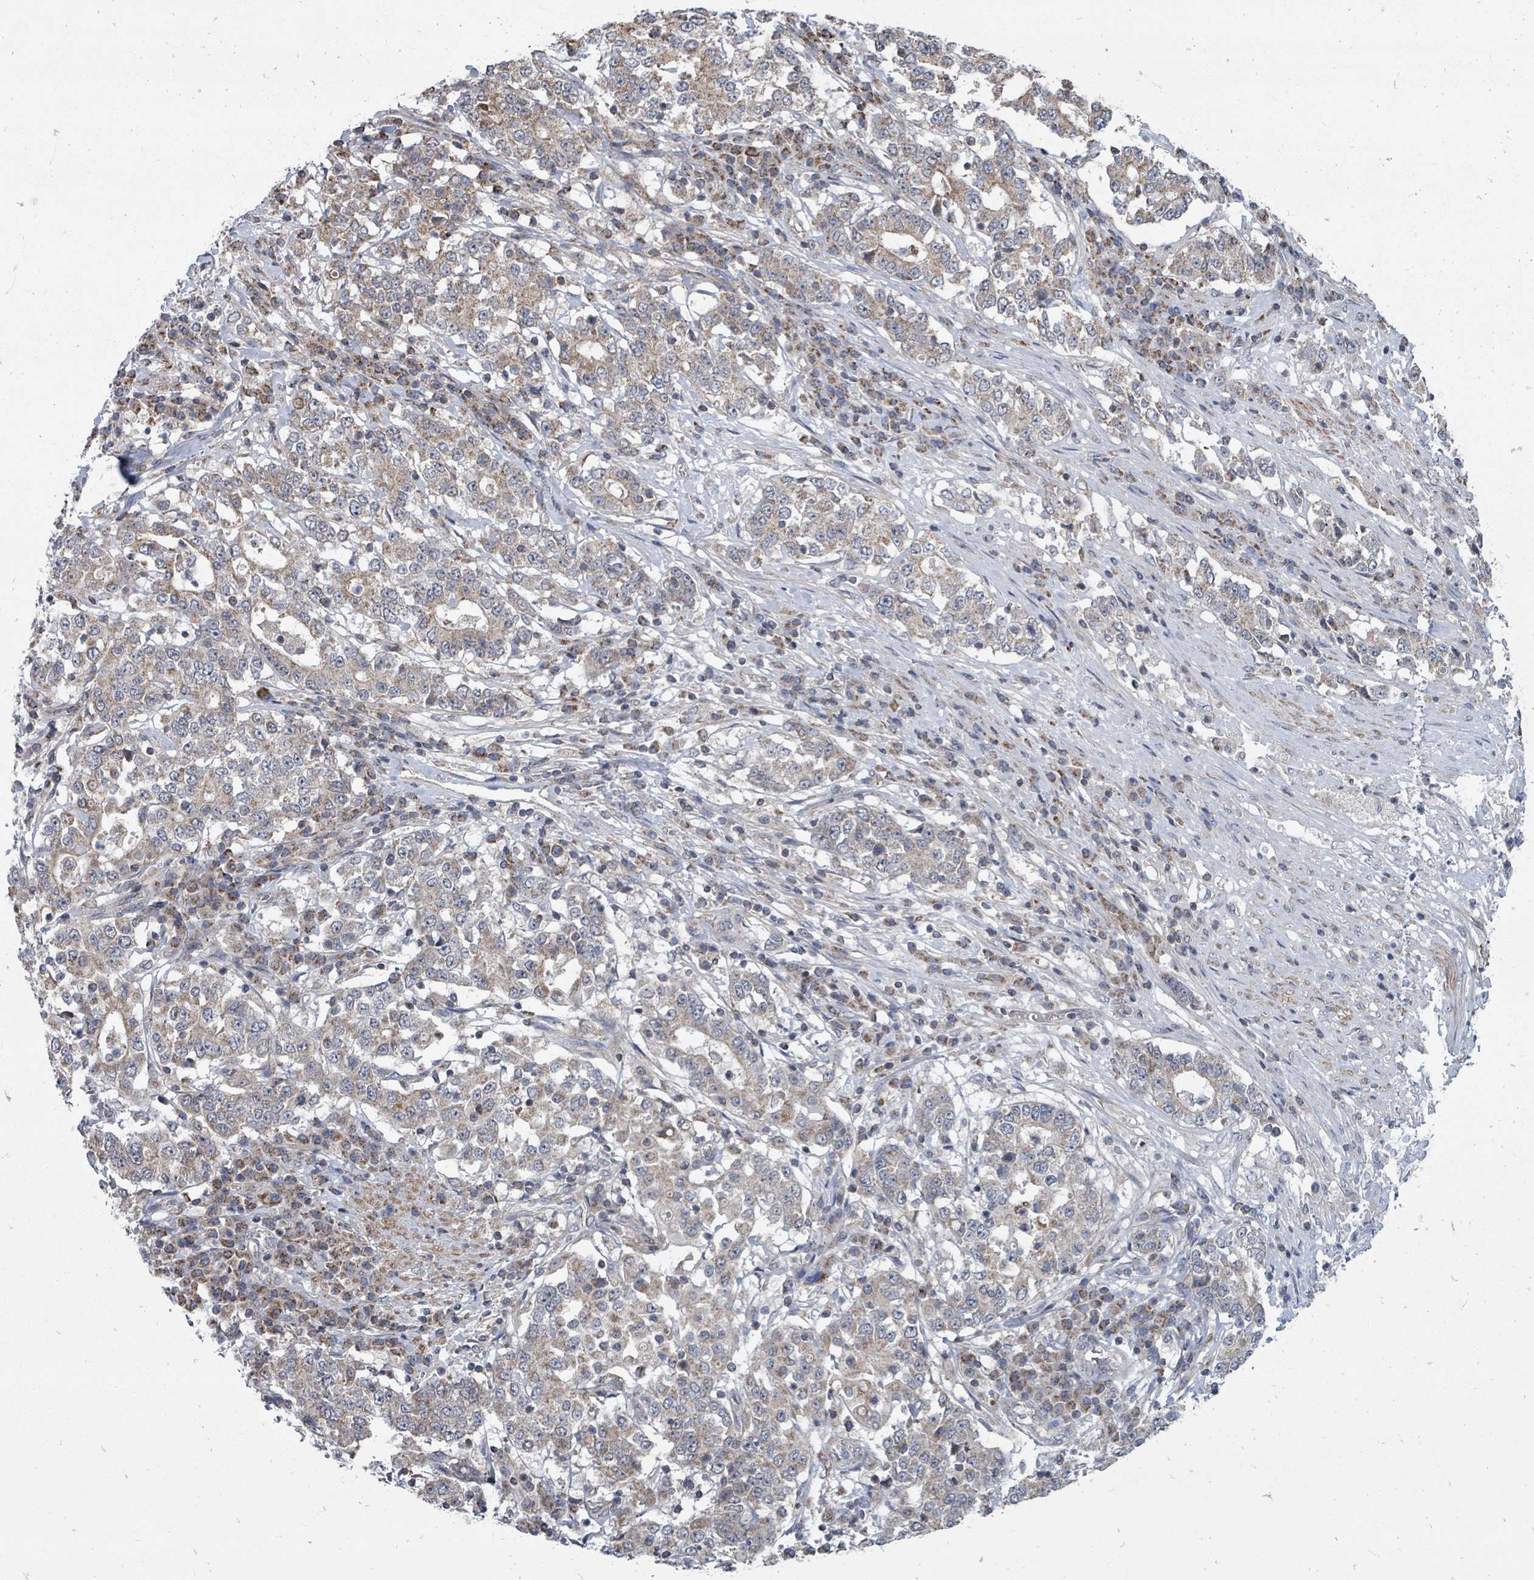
{"staining": {"intensity": "weak", "quantity": "25%-75%", "location": "cytoplasmic/membranous"}, "tissue": "stomach cancer", "cell_type": "Tumor cells", "image_type": "cancer", "snomed": [{"axis": "morphology", "description": "Adenocarcinoma, NOS"}, {"axis": "topography", "description": "Stomach"}], "caption": "There is low levels of weak cytoplasmic/membranous positivity in tumor cells of stomach cancer, as demonstrated by immunohistochemical staining (brown color).", "gene": "MAGOHB", "patient": {"sex": "male", "age": 59}}